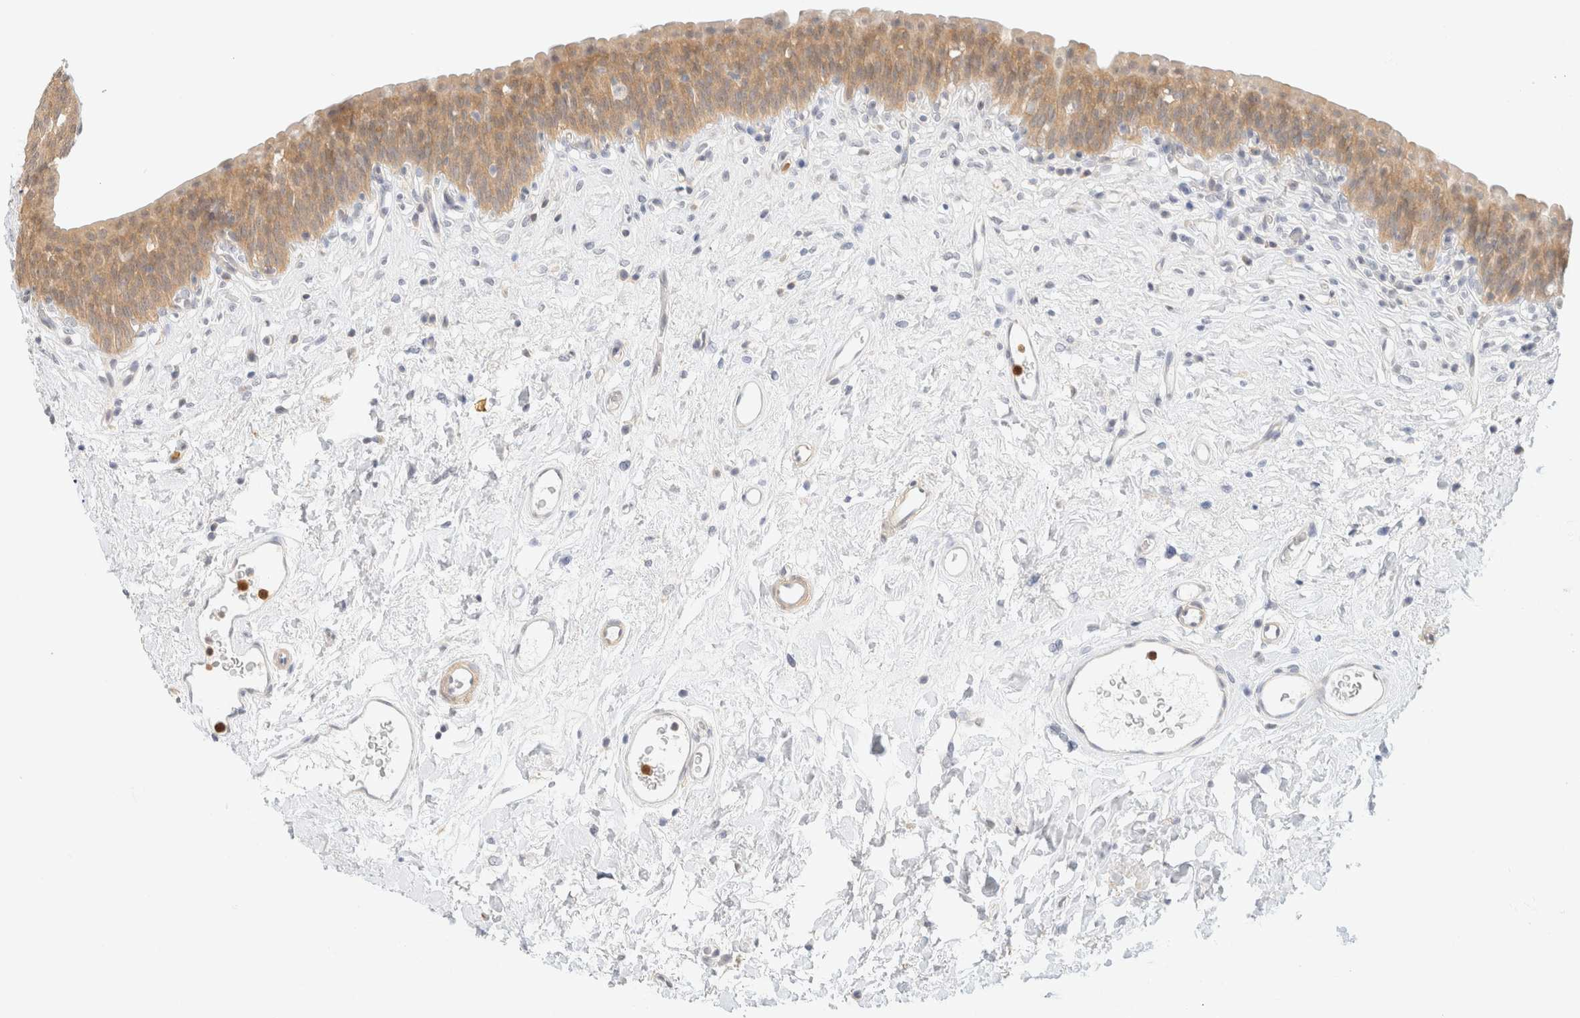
{"staining": {"intensity": "moderate", "quantity": ">75%", "location": "cytoplasmic/membranous"}, "tissue": "urinary bladder", "cell_type": "Urothelial cells", "image_type": "normal", "snomed": [{"axis": "morphology", "description": "Normal tissue, NOS"}, {"axis": "topography", "description": "Urinary bladder"}], "caption": "Moderate cytoplasmic/membranous positivity for a protein is appreciated in about >75% of urothelial cells of benign urinary bladder using immunohistochemistry.", "gene": "GPI", "patient": {"sex": "male", "age": 83}}